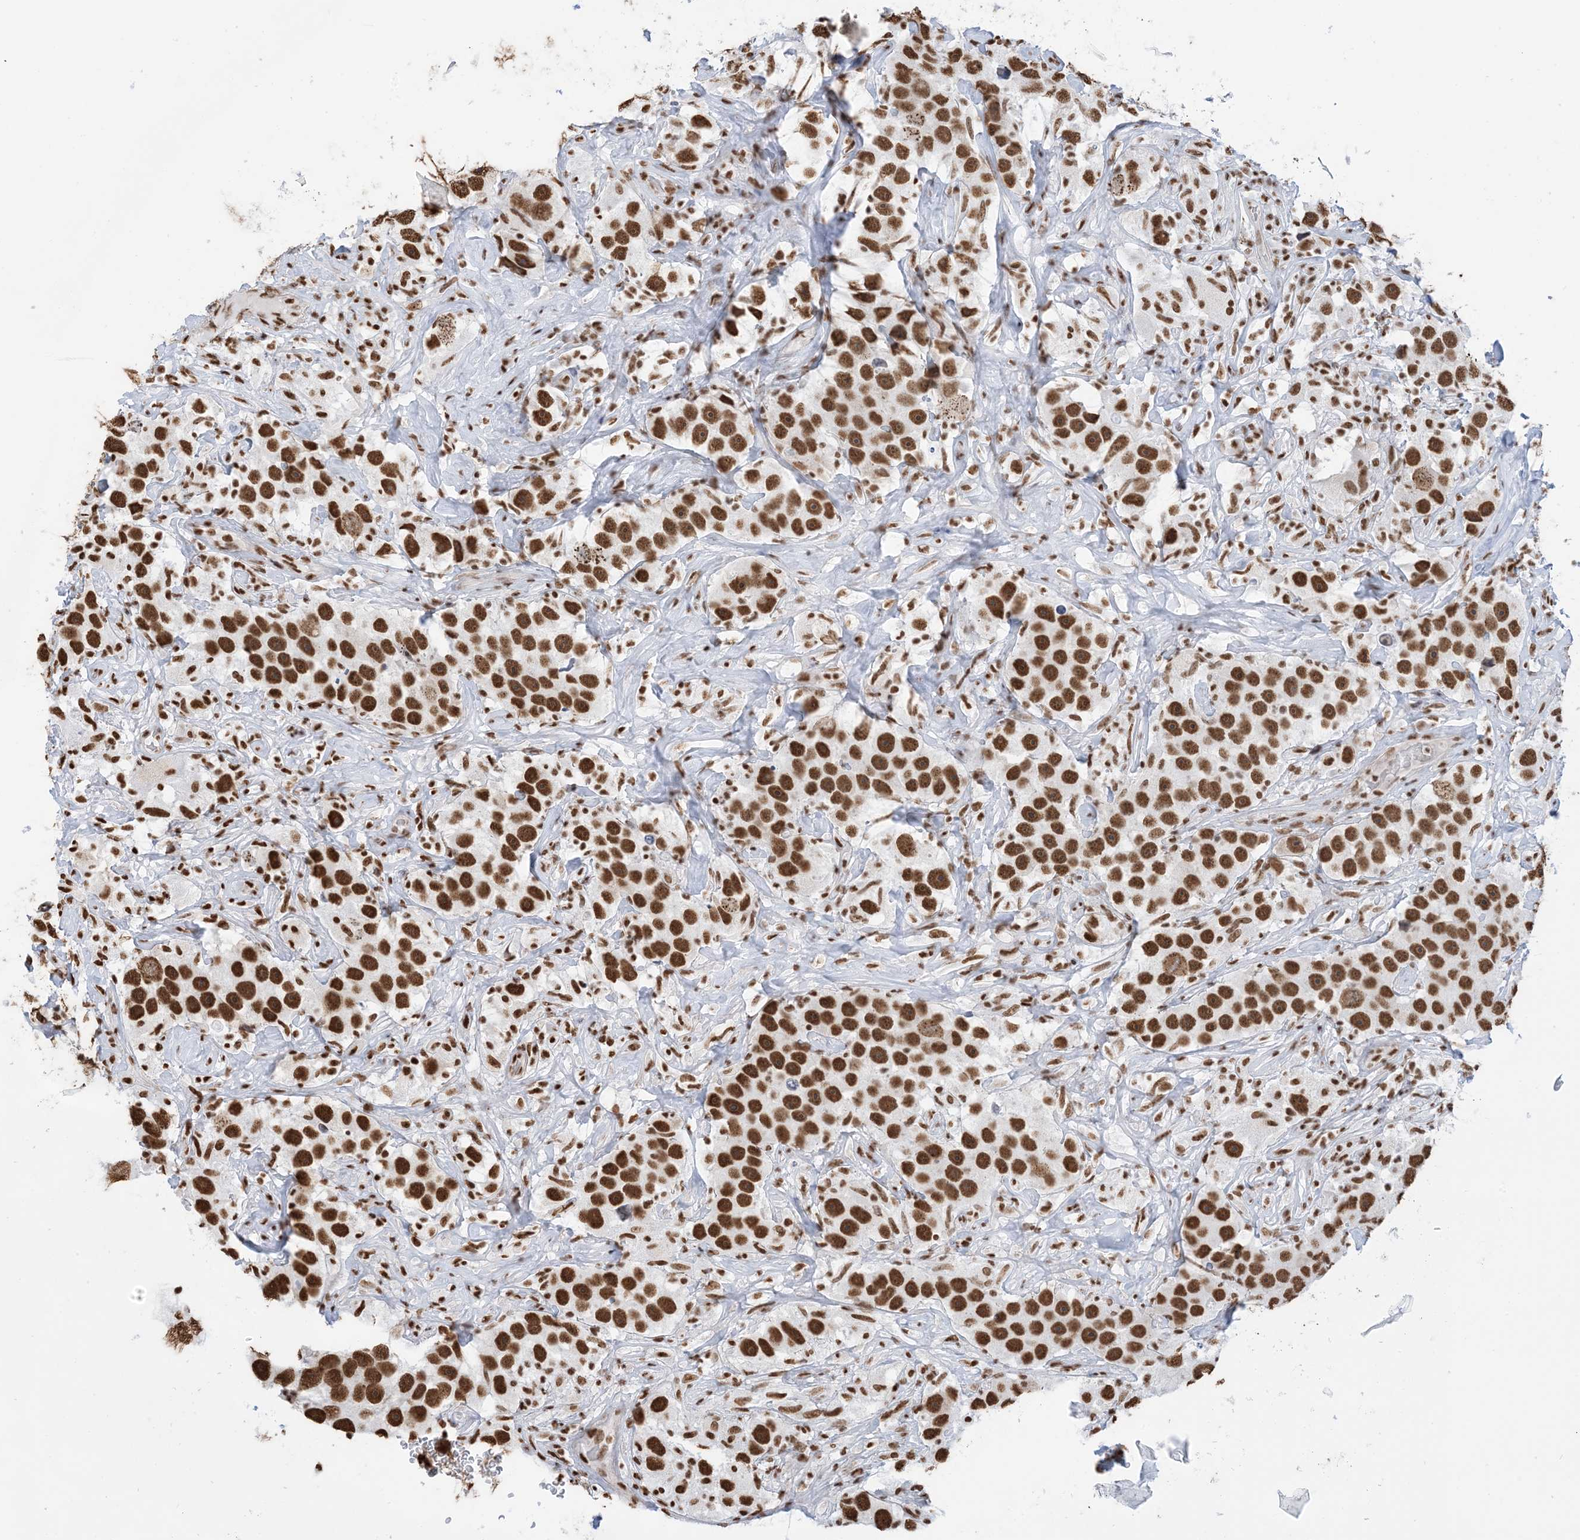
{"staining": {"intensity": "strong", "quantity": ">75%", "location": "nuclear"}, "tissue": "testis cancer", "cell_type": "Tumor cells", "image_type": "cancer", "snomed": [{"axis": "morphology", "description": "Seminoma, NOS"}, {"axis": "topography", "description": "Testis"}], "caption": "This is an image of immunohistochemistry staining of testis cancer, which shows strong expression in the nuclear of tumor cells.", "gene": "ZNF792", "patient": {"sex": "male", "age": 49}}